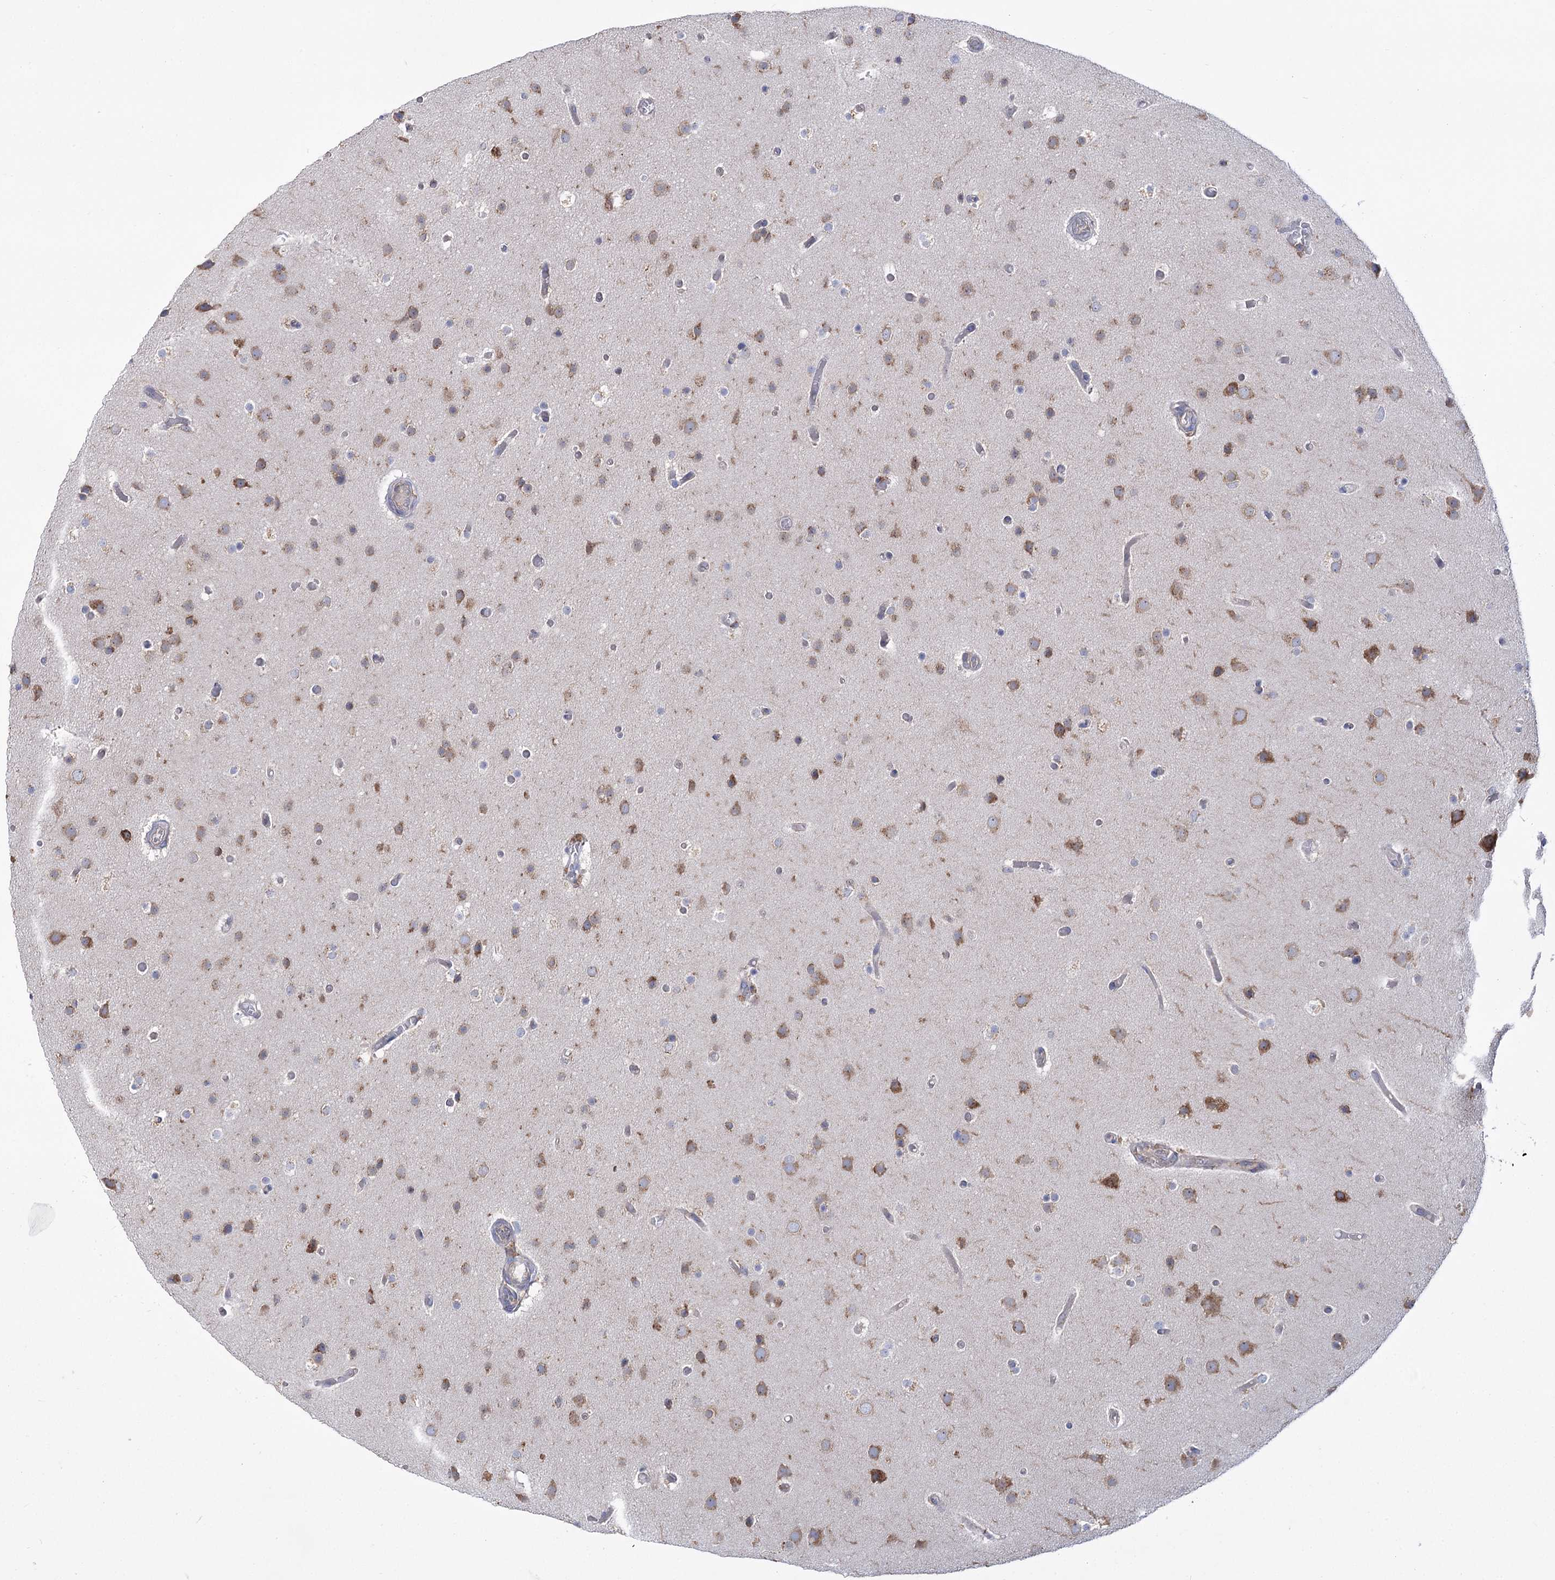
{"staining": {"intensity": "moderate", "quantity": ">75%", "location": "cytoplasmic/membranous"}, "tissue": "glioma", "cell_type": "Tumor cells", "image_type": "cancer", "snomed": [{"axis": "morphology", "description": "Glioma, malignant, High grade"}, {"axis": "topography", "description": "Cerebral cortex"}], "caption": "Immunohistochemical staining of glioma exhibits medium levels of moderate cytoplasmic/membranous protein expression in approximately >75% of tumor cells.", "gene": "ZNF622", "patient": {"sex": "female", "age": 36}}